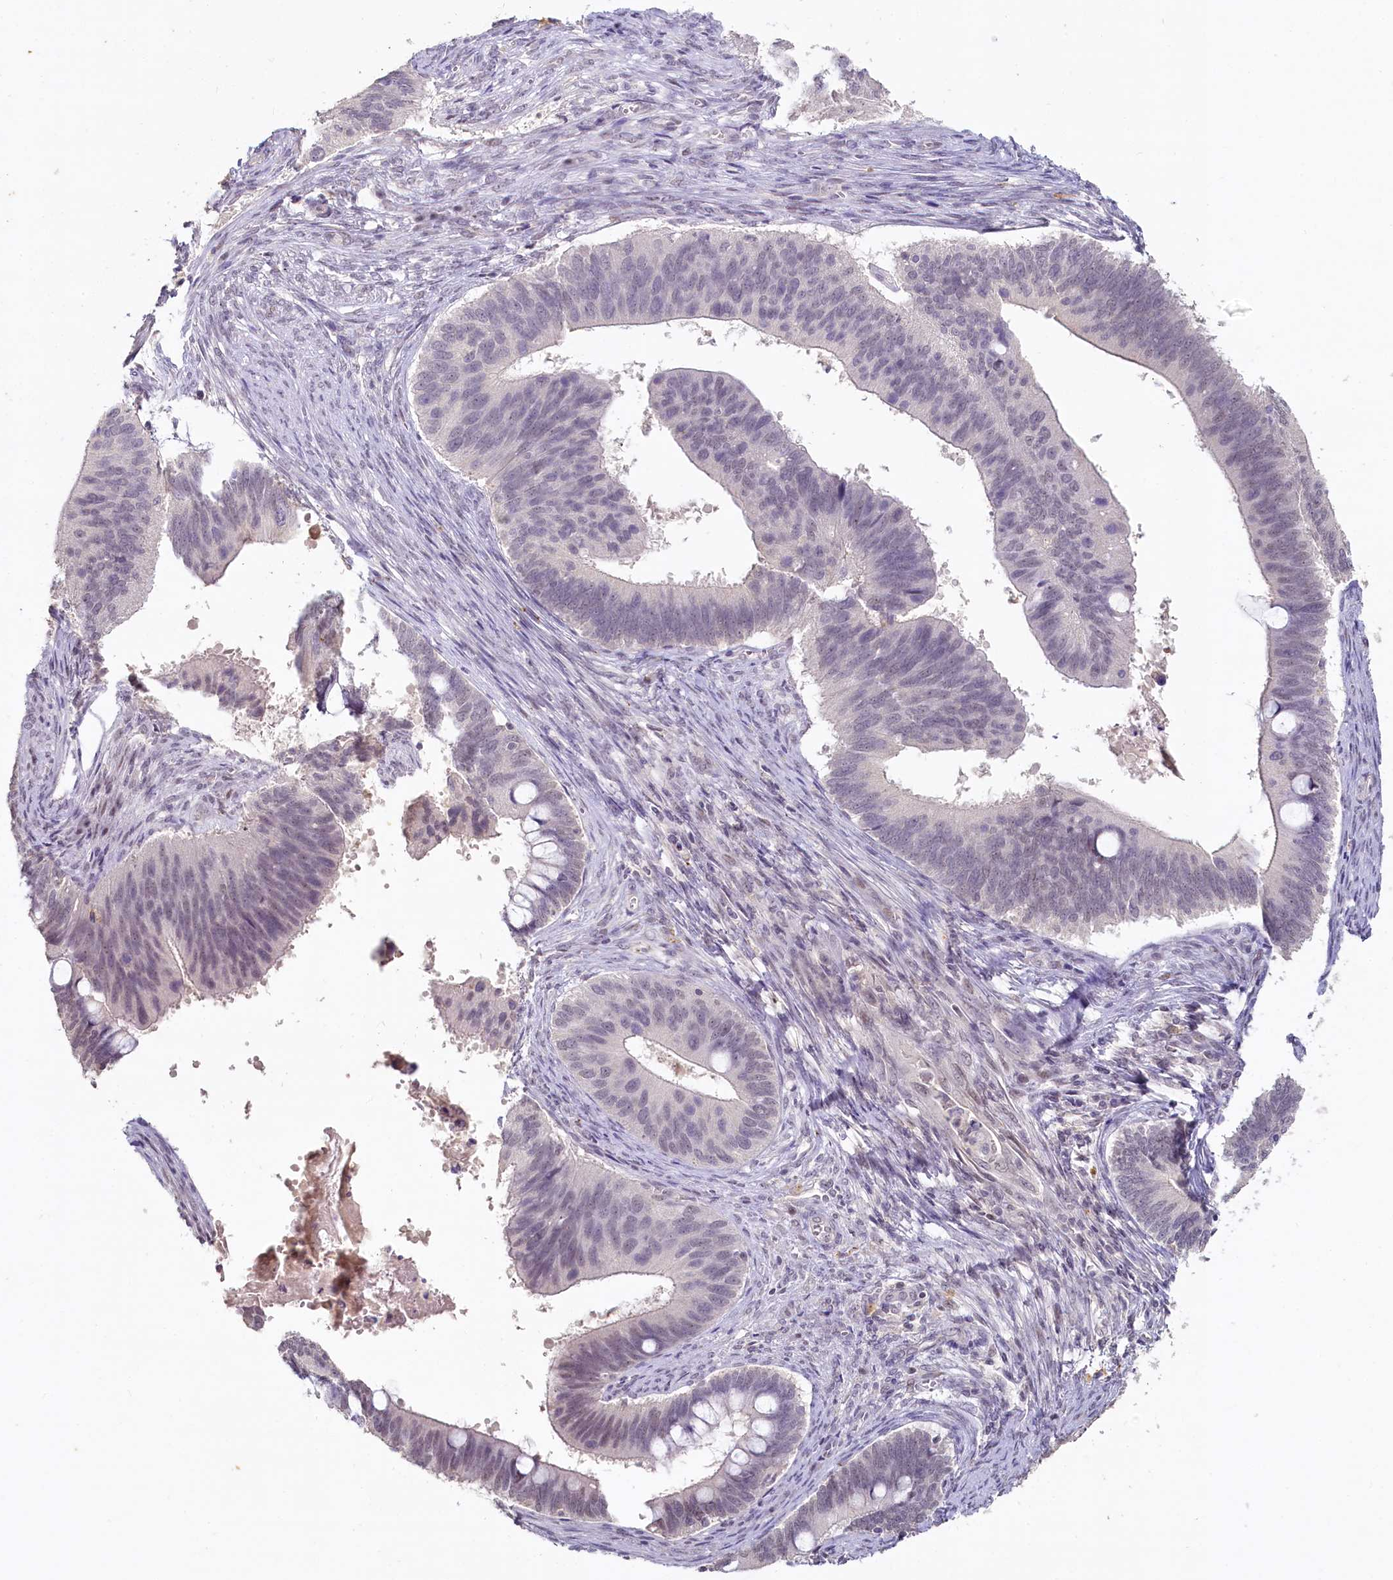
{"staining": {"intensity": "negative", "quantity": "none", "location": "none"}, "tissue": "cervical cancer", "cell_type": "Tumor cells", "image_type": "cancer", "snomed": [{"axis": "morphology", "description": "Adenocarcinoma, NOS"}, {"axis": "topography", "description": "Cervix"}], "caption": "Adenocarcinoma (cervical) stained for a protein using immunohistochemistry (IHC) exhibits no staining tumor cells.", "gene": "MUCL1", "patient": {"sex": "female", "age": 42}}